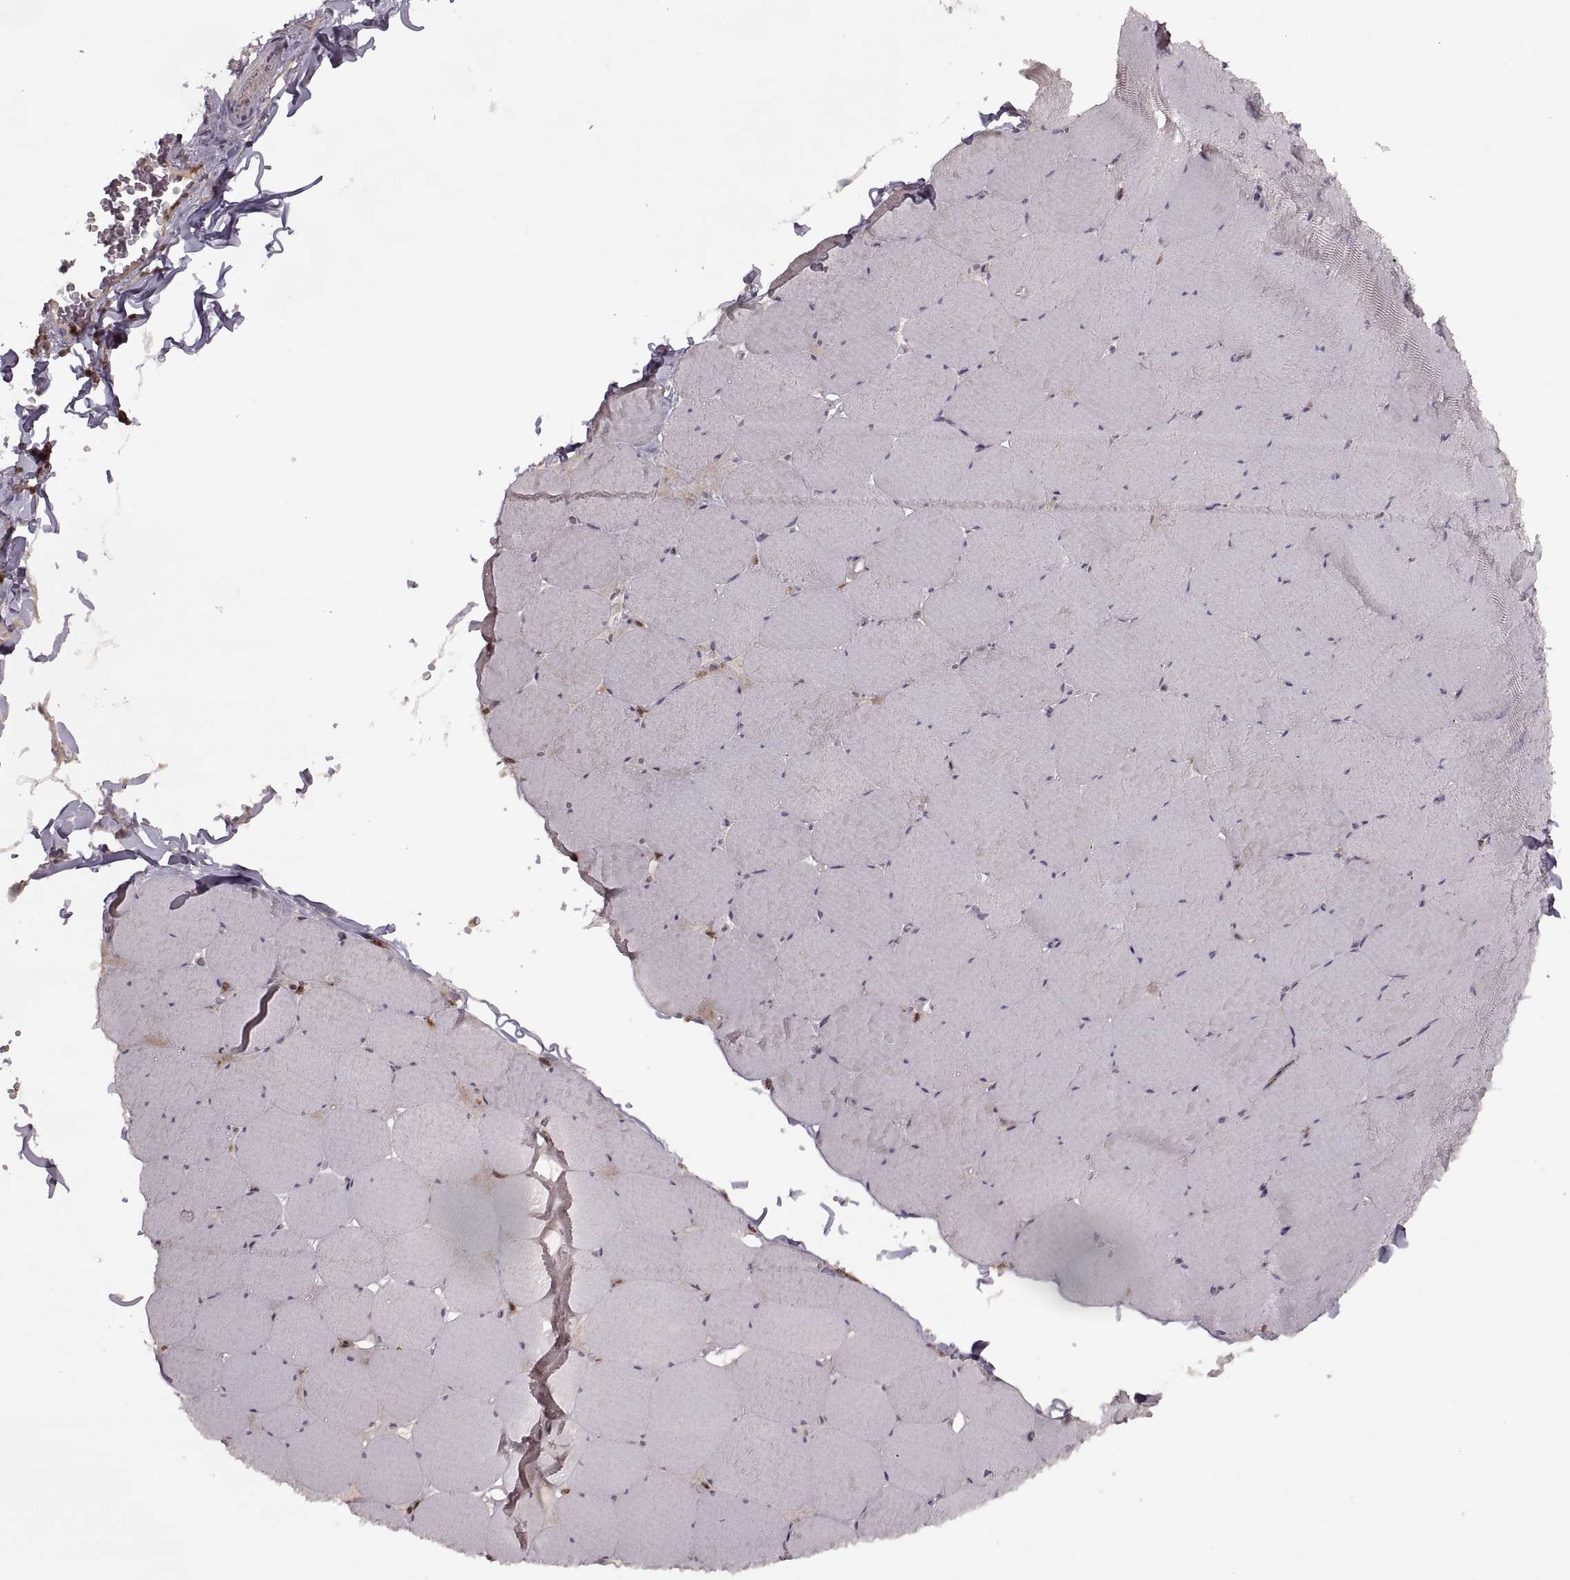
{"staining": {"intensity": "negative", "quantity": "none", "location": "none"}, "tissue": "skeletal muscle", "cell_type": "Myocytes", "image_type": "normal", "snomed": [{"axis": "morphology", "description": "Normal tissue, NOS"}, {"axis": "morphology", "description": "Malignant melanoma, Metastatic site"}, {"axis": "topography", "description": "Skeletal muscle"}], "caption": "Image shows no significant protein positivity in myocytes of unremarkable skeletal muscle. (Stains: DAB immunohistochemistry (IHC) with hematoxylin counter stain, Microscopy: brightfield microscopy at high magnification).", "gene": "PIERCE1", "patient": {"sex": "male", "age": 50}}